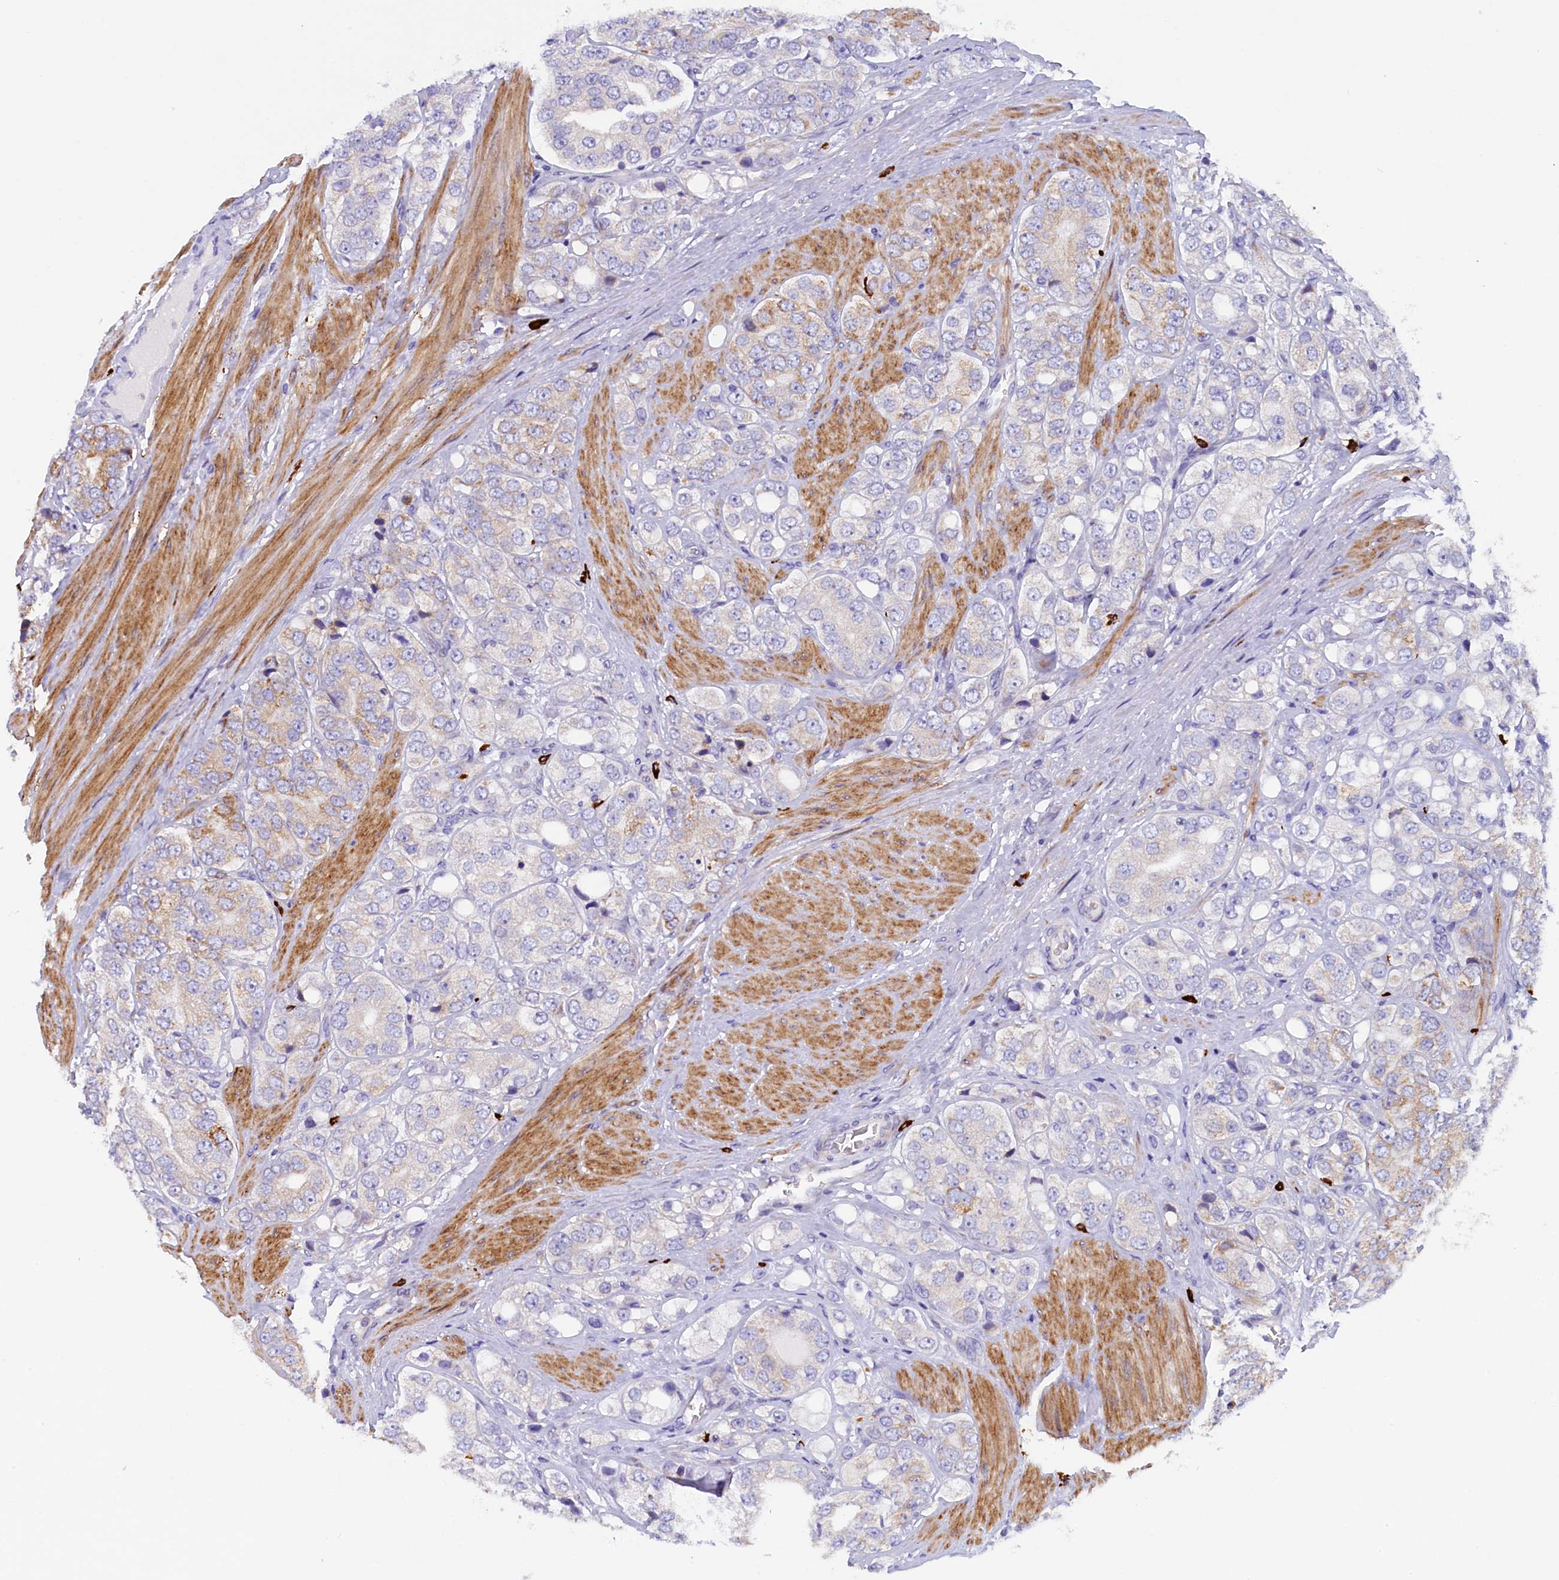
{"staining": {"intensity": "moderate", "quantity": "<25%", "location": "cytoplasmic/membranous"}, "tissue": "prostate cancer", "cell_type": "Tumor cells", "image_type": "cancer", "snomed": [{"axis": "morphology", "description": "Adenocarcinoma, High grade"}, {"axis": "topography", "description": "Prostate"}], "caption": "An image of prostate cancer stained for a protein reveals moderate cytoplasmic/membranous brown staining in tumor cells.", "gene": "RTTN", "patient": {"sex": "male", "age": 50}}